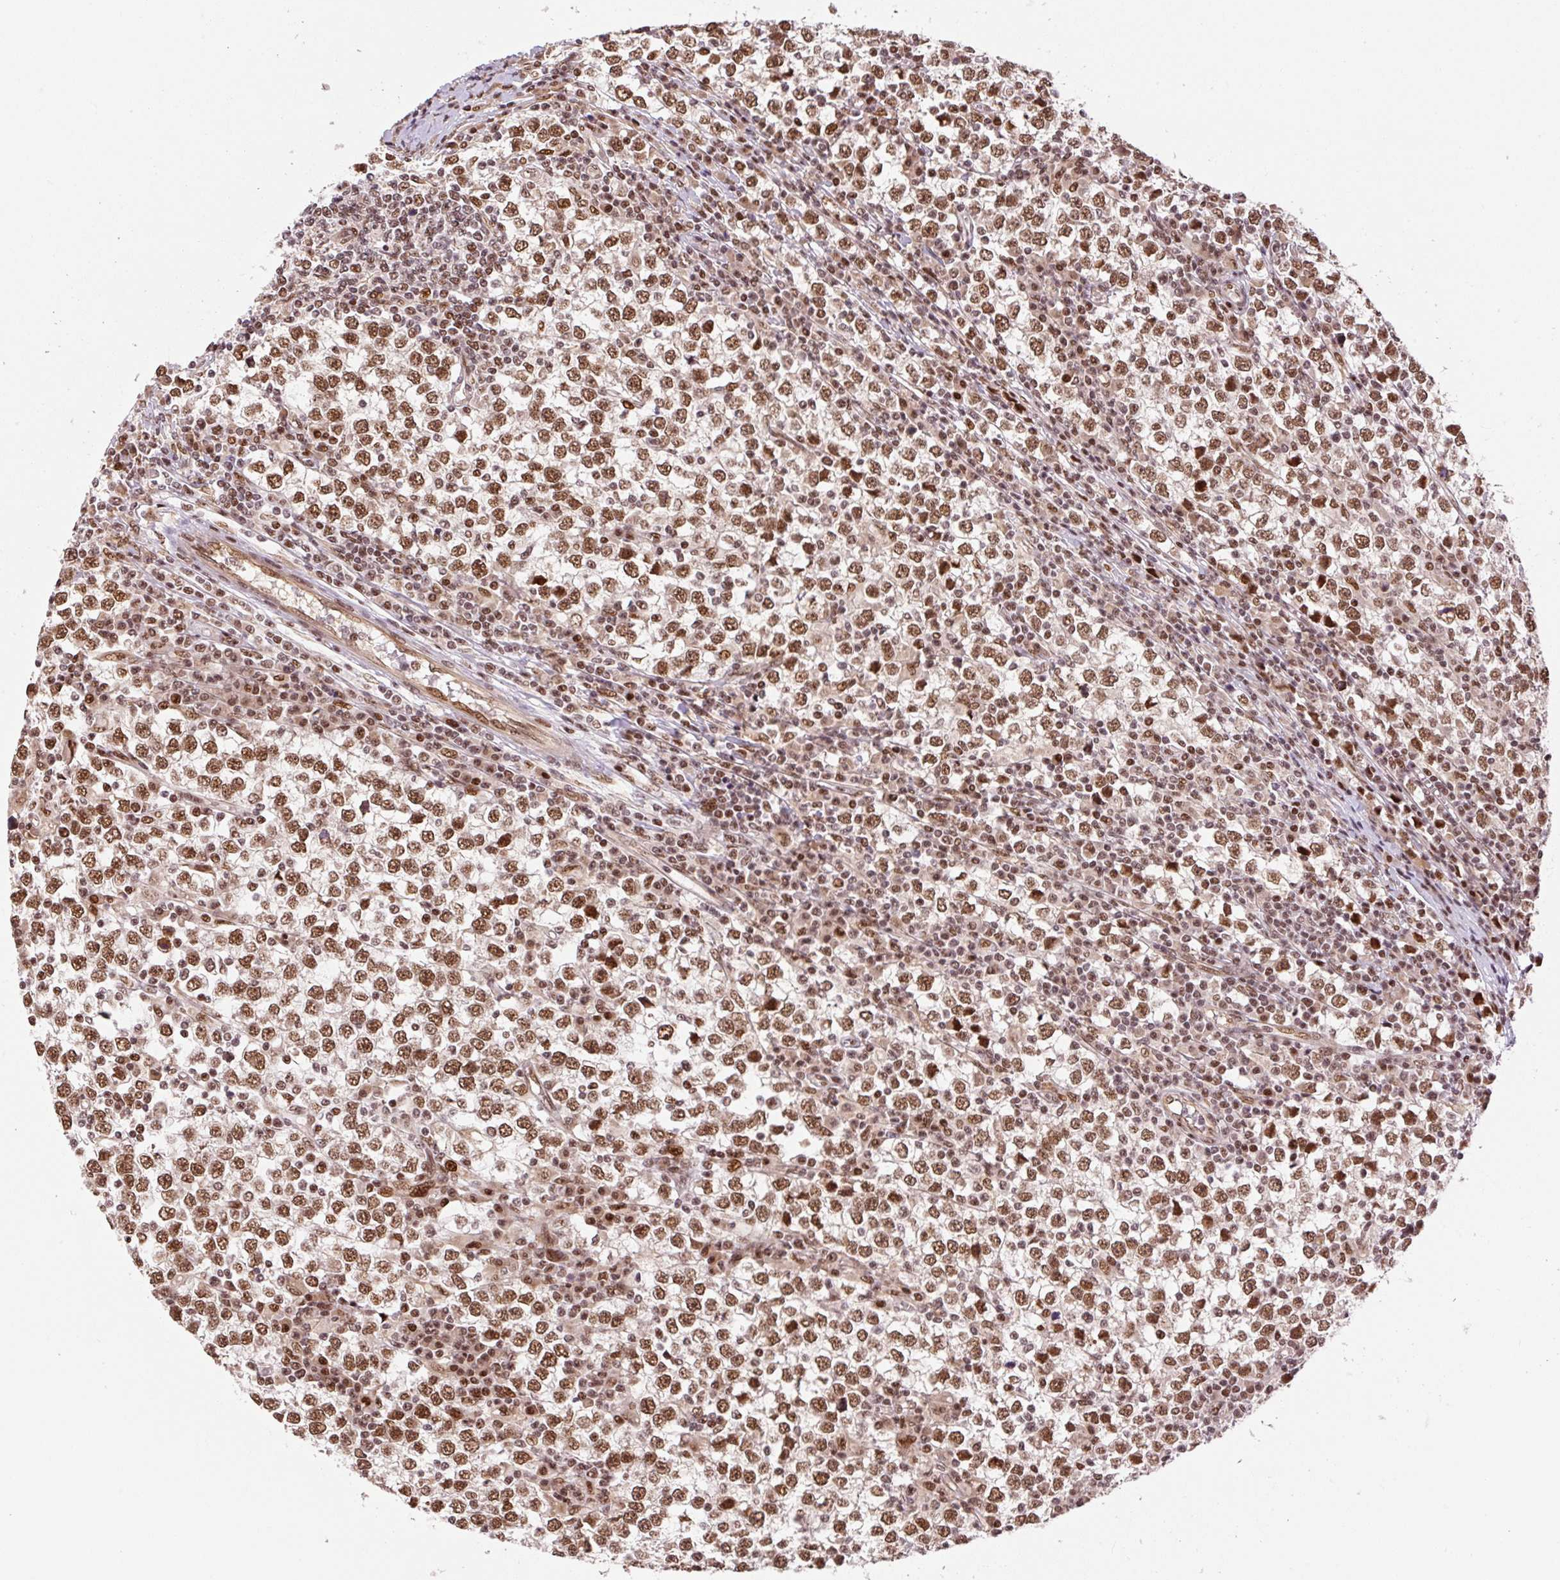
{"staining": {"intensity": "moderate", "quantity": ">75%", "location": "nuclear"}, "tissue": "testis cancer", "cell_type": "Tumor cells", "image_type": "cancer", "snomed": [{"axis": "morphology", "description": "Seminoma, NOS"}, {"axis": "topography", "description": "Testis"}], "caption": "Tumor cells exhibit medium levels of moderate nuclear expression in about >75% of cells in human testis seminoma. (DAB (3,3'-diaminobenzidine) IHC, brown staining for protein, blue staining for nuclei).", "gene": "INTS8", "patient": {"sex": "male", "age": 65}}